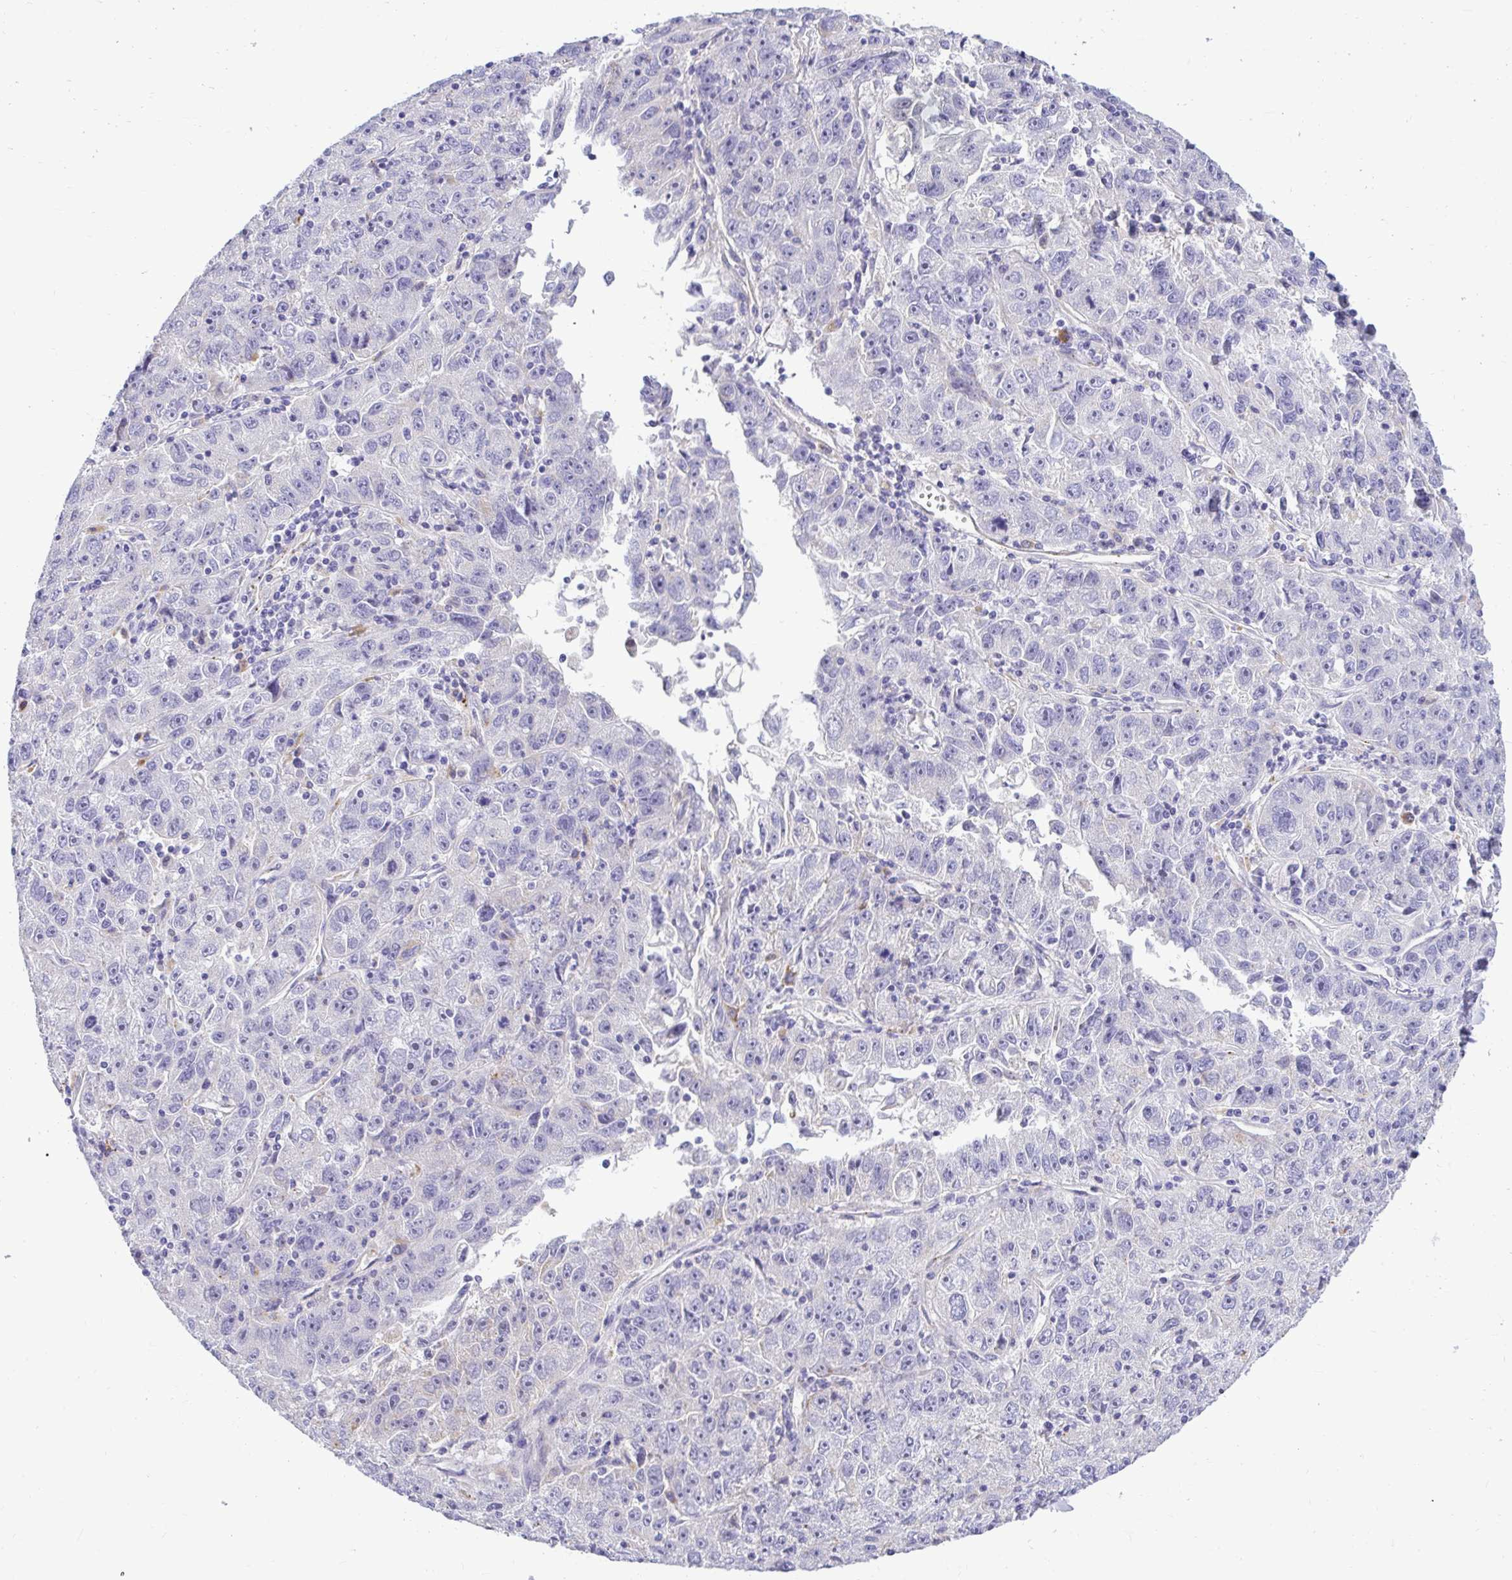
{"staining": {"intensity": "negative", "quantity": "none", "location": "none"}, "tissue": "lung cancer", "cell_type": "Tumor cells", "image_type": "cancer", "snomed": [{"axis": "morphology", "description": "Normal morphology"}, {"axis": "morphology", "description": "Adenocarcinoma, NOS"}, {"axis": "topography", "description": "Lymph node"}, {"axis": "topography", "description": "Lung"}], "caption": "Tumor cells show no significant positivity in lung cancer. (DAB immunohistochemistry (IHC) visualized using brightfield microscopy, high magnification).", "gene": "PKN3", "patient": {"sex": "female", "age": 57}}